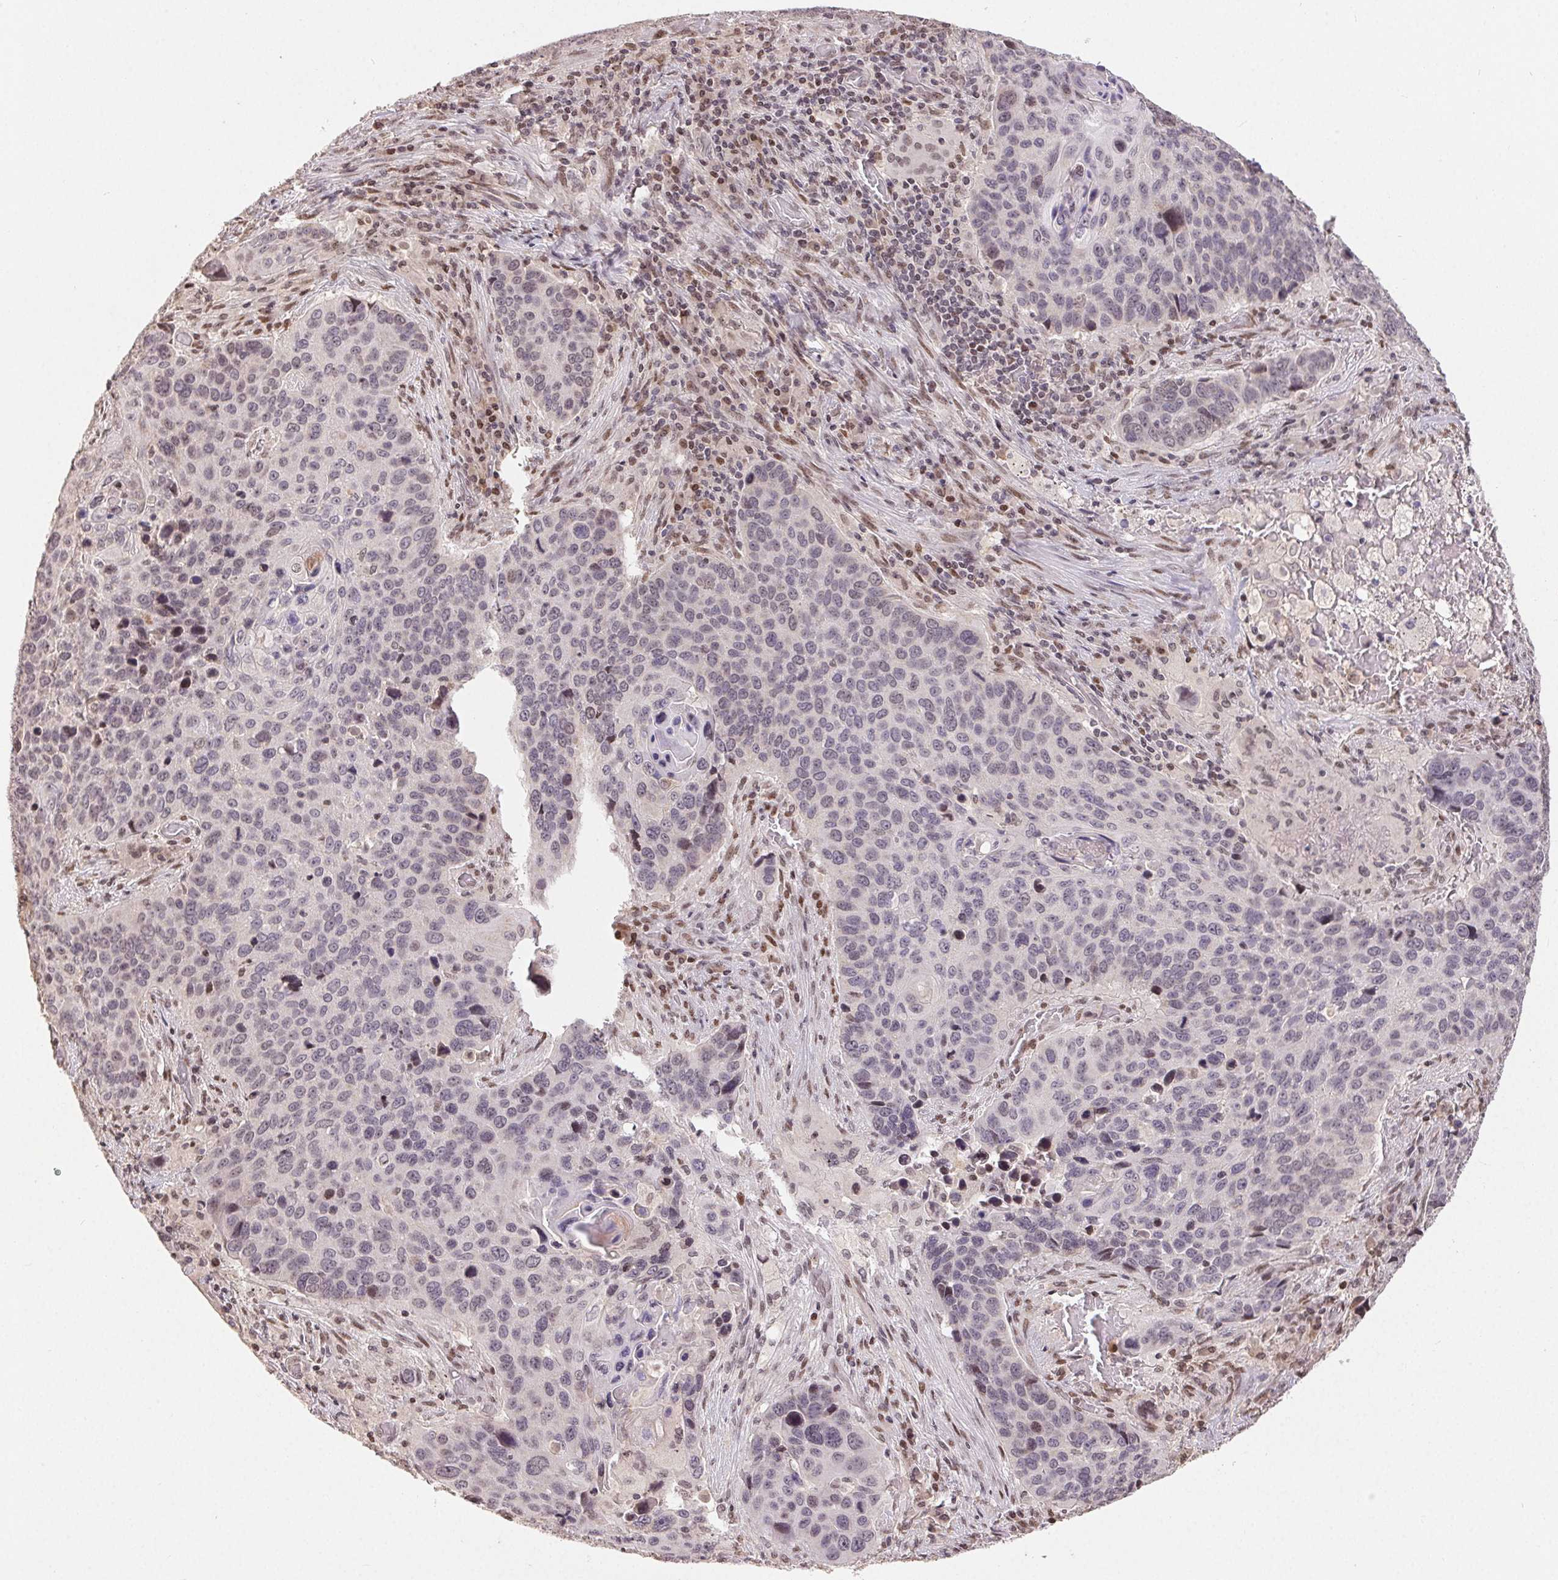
{"staining": {"intensity": "weak", "quantity": "<25%", "location": "nuclear"}, "tissue": "lung cancer", "cell_type": "Tumor cells", "image_type": "cancer", "snomed": [{"axis": "morphology", "description": "Squamous cell carcinoma, NOS"}, {"axis": "topography", "description": "Lung"}], "caption": "Human lung cancer stained for a protein using immunohistochemistry shows no expression in tumor cells.", "gene": "MAPKAPK2", "patient": {"sex": "male", "age": 68}}